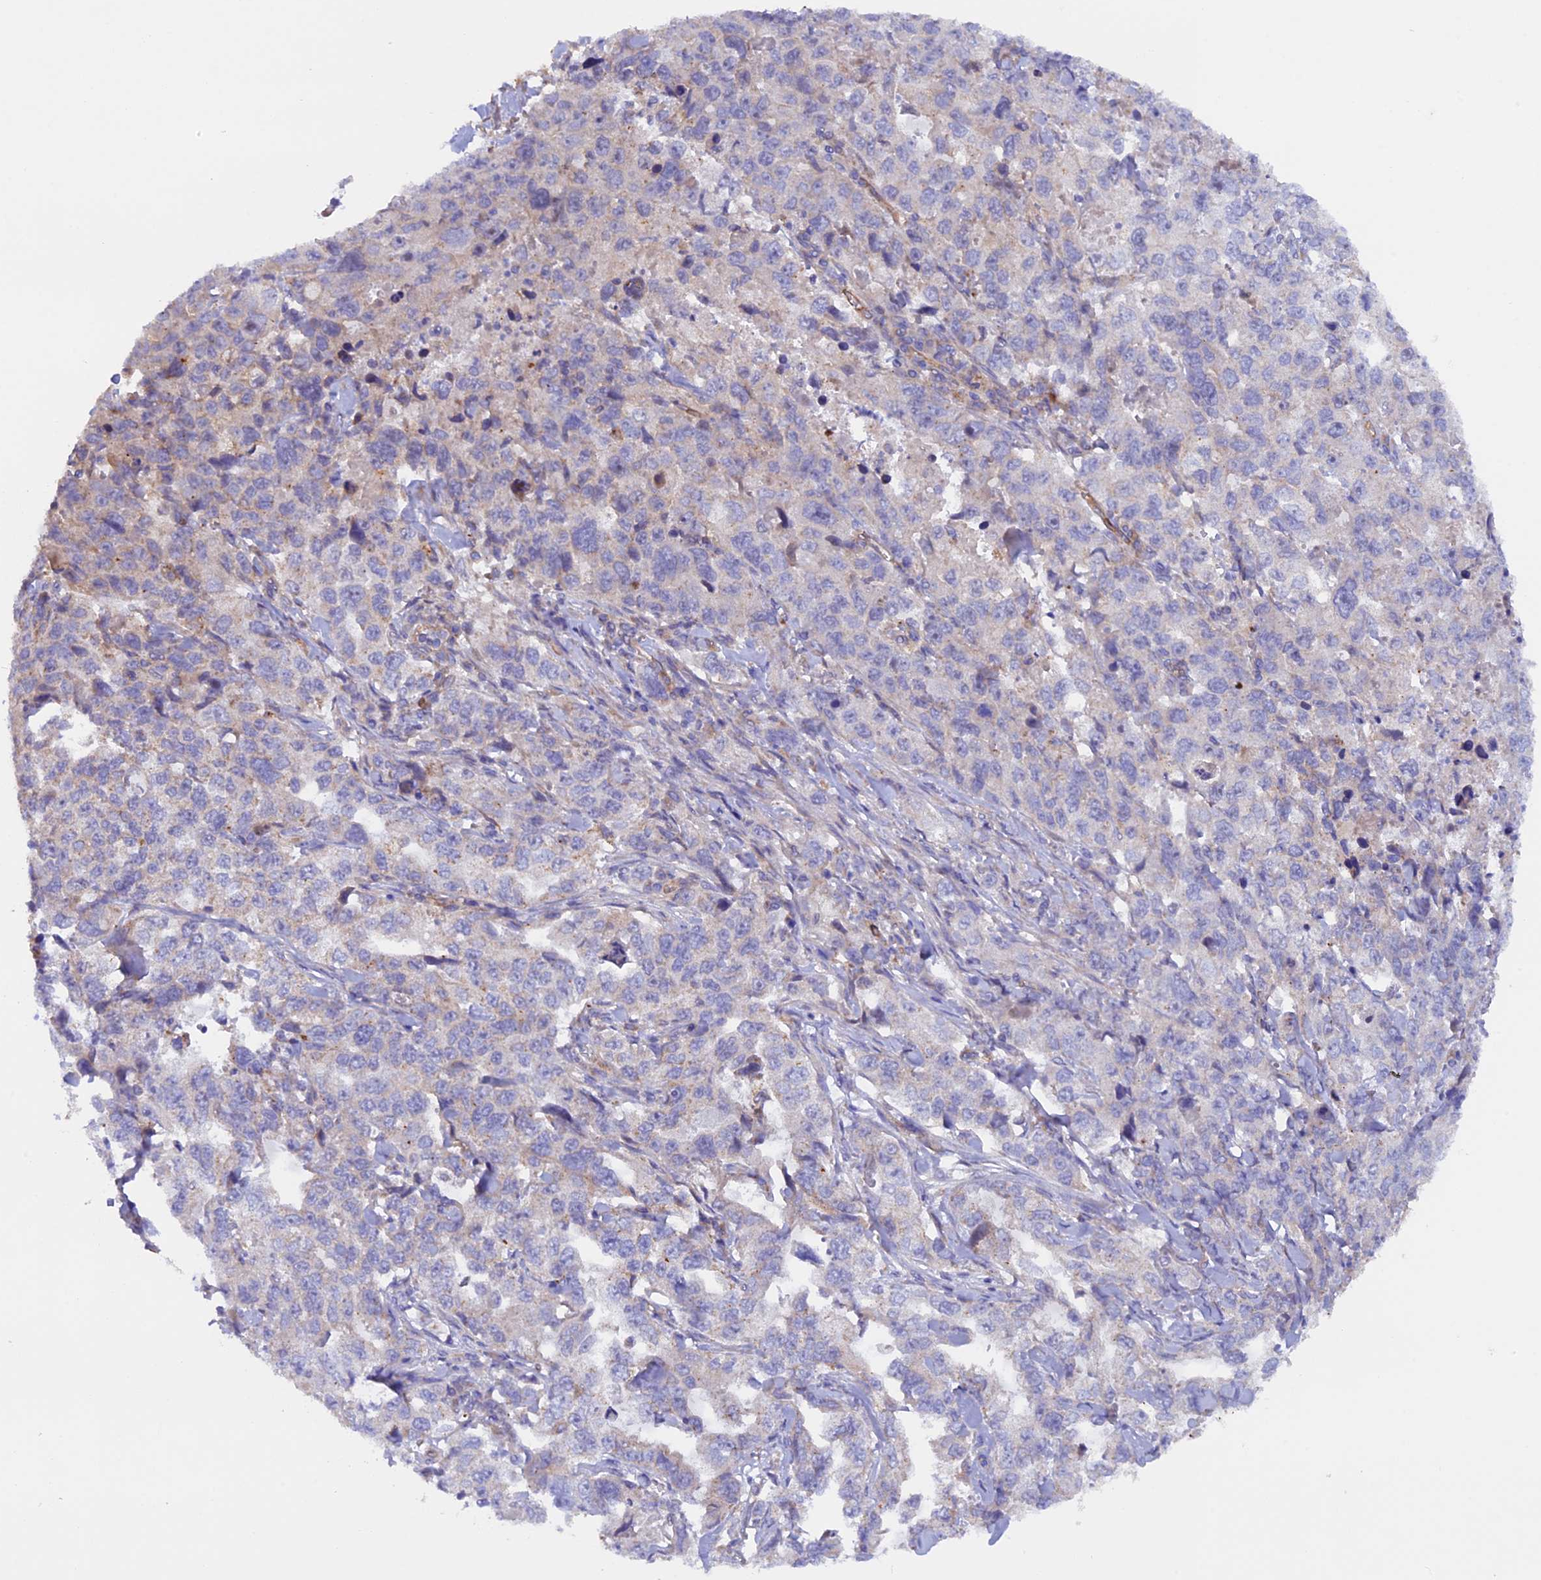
{"staining": {"intensity": "weak", "quantity": "<25%", "location": "cytoplasmic/membranous"}, "tissue": "lung cancer", "cell_type": "Tumor cells", "image_type": "cancer", "snomed": [{"axis": "morphology", "description": "Adenocarcinoma, NOS"}, {"axis": "topography", "description": "Lung"}], "caption": "Tumor cells show no significant staining in lung cancer (adenocarcinoma).", "gene": "DUS3L", "patient": {"sex": "female", "age": 51}}